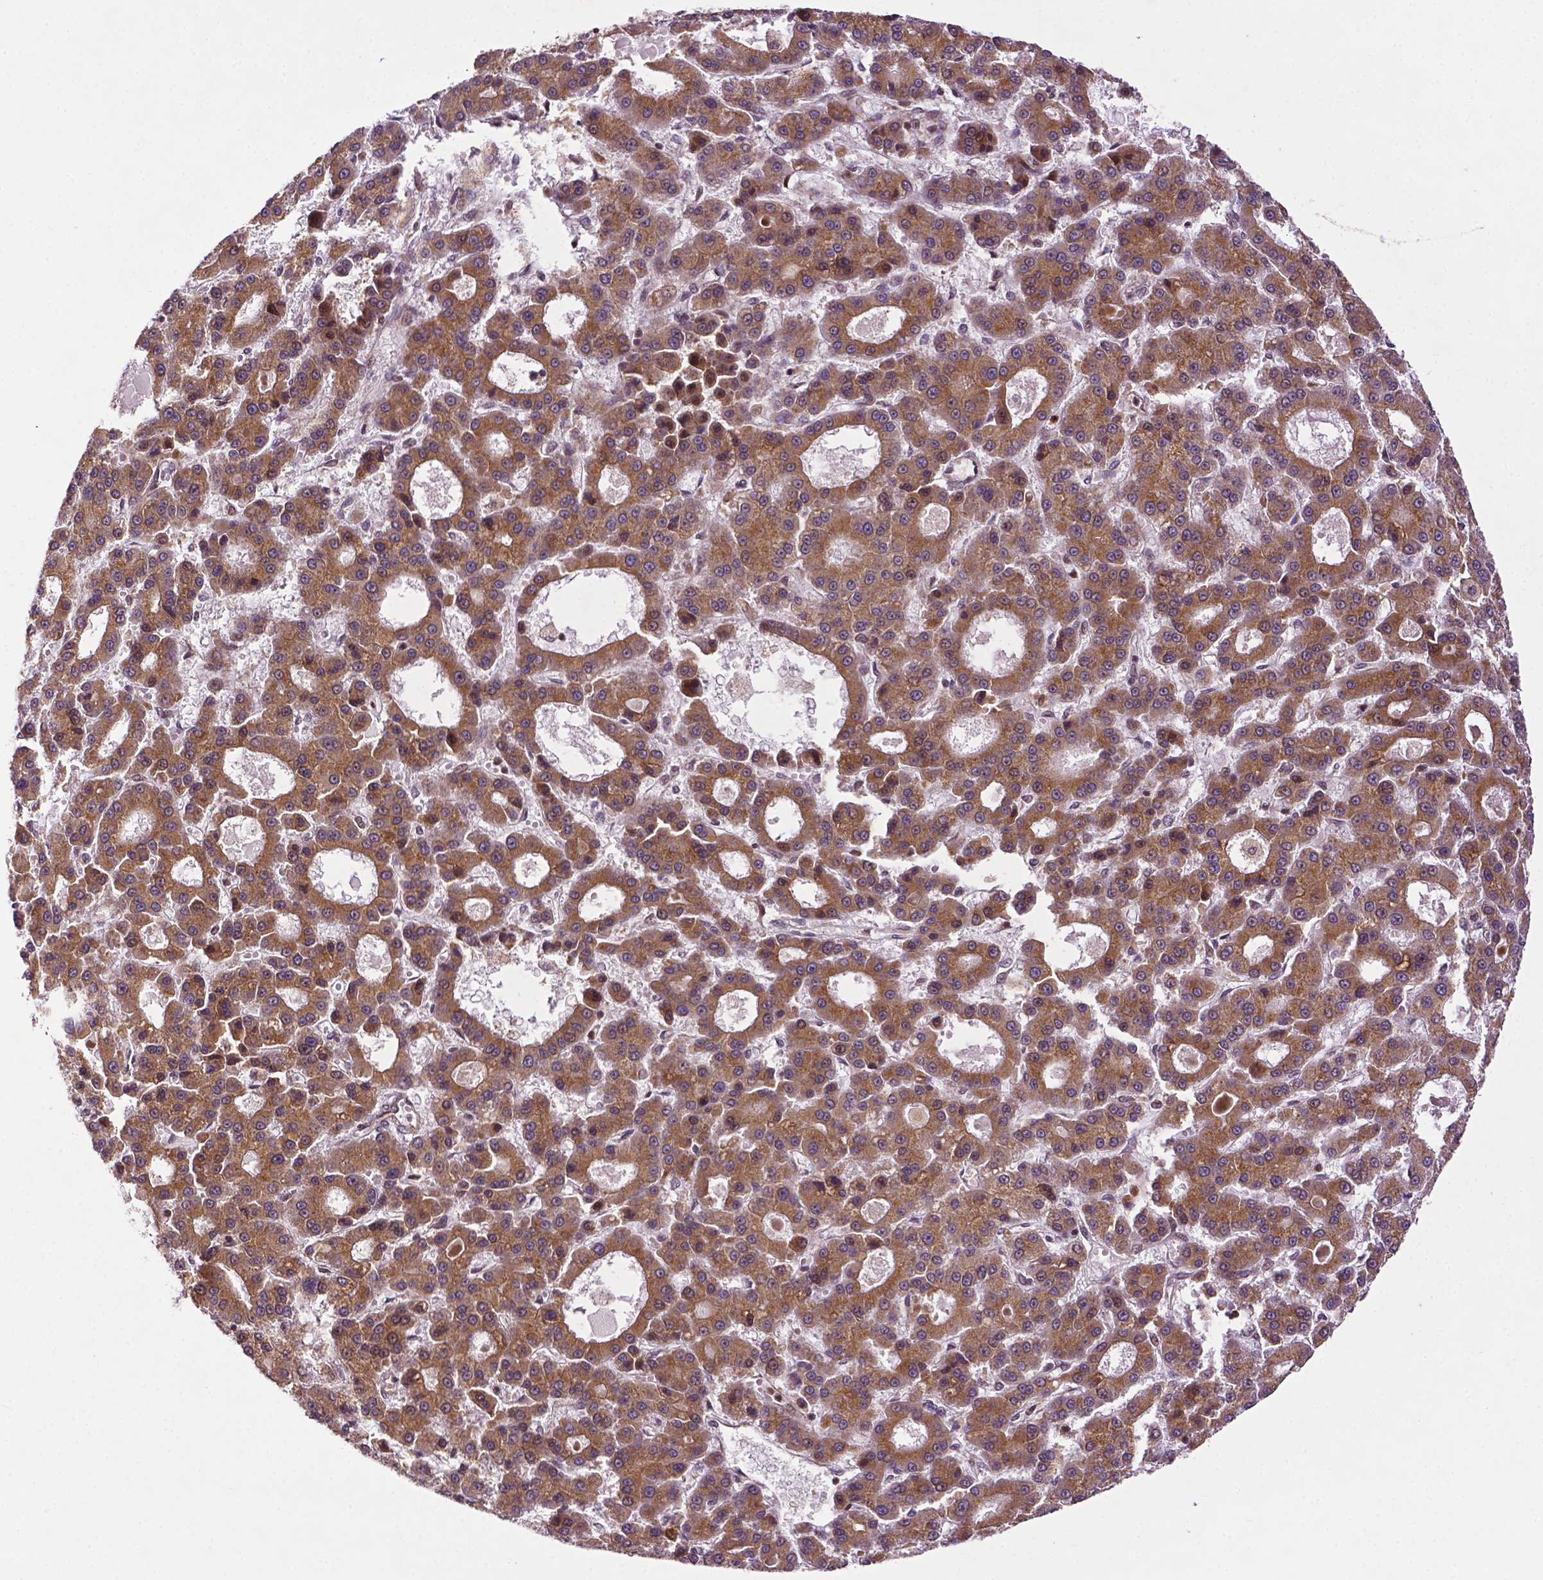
{"staining": {"intensity": "moderate", "quantity": ">75%", "location": "cytoplasmic/membranous"}, "tissue": "liver cancer", "cell_type": "Tumor cells", "image_type": "cancer", "snomed": [{"axis": "morphology", "description": "Carcinoma, Hepatocellular, NOS"}, {"axis": "topography", "description": "Liver"}], "caption": "Immunohistochemistry of human liver cancer displays medium levels of moderate cytoplasmic/membranous positivity in about >75% of tumor cells.", "gene": "TMX2", "patient": {"sex": "male", "age": 70}}